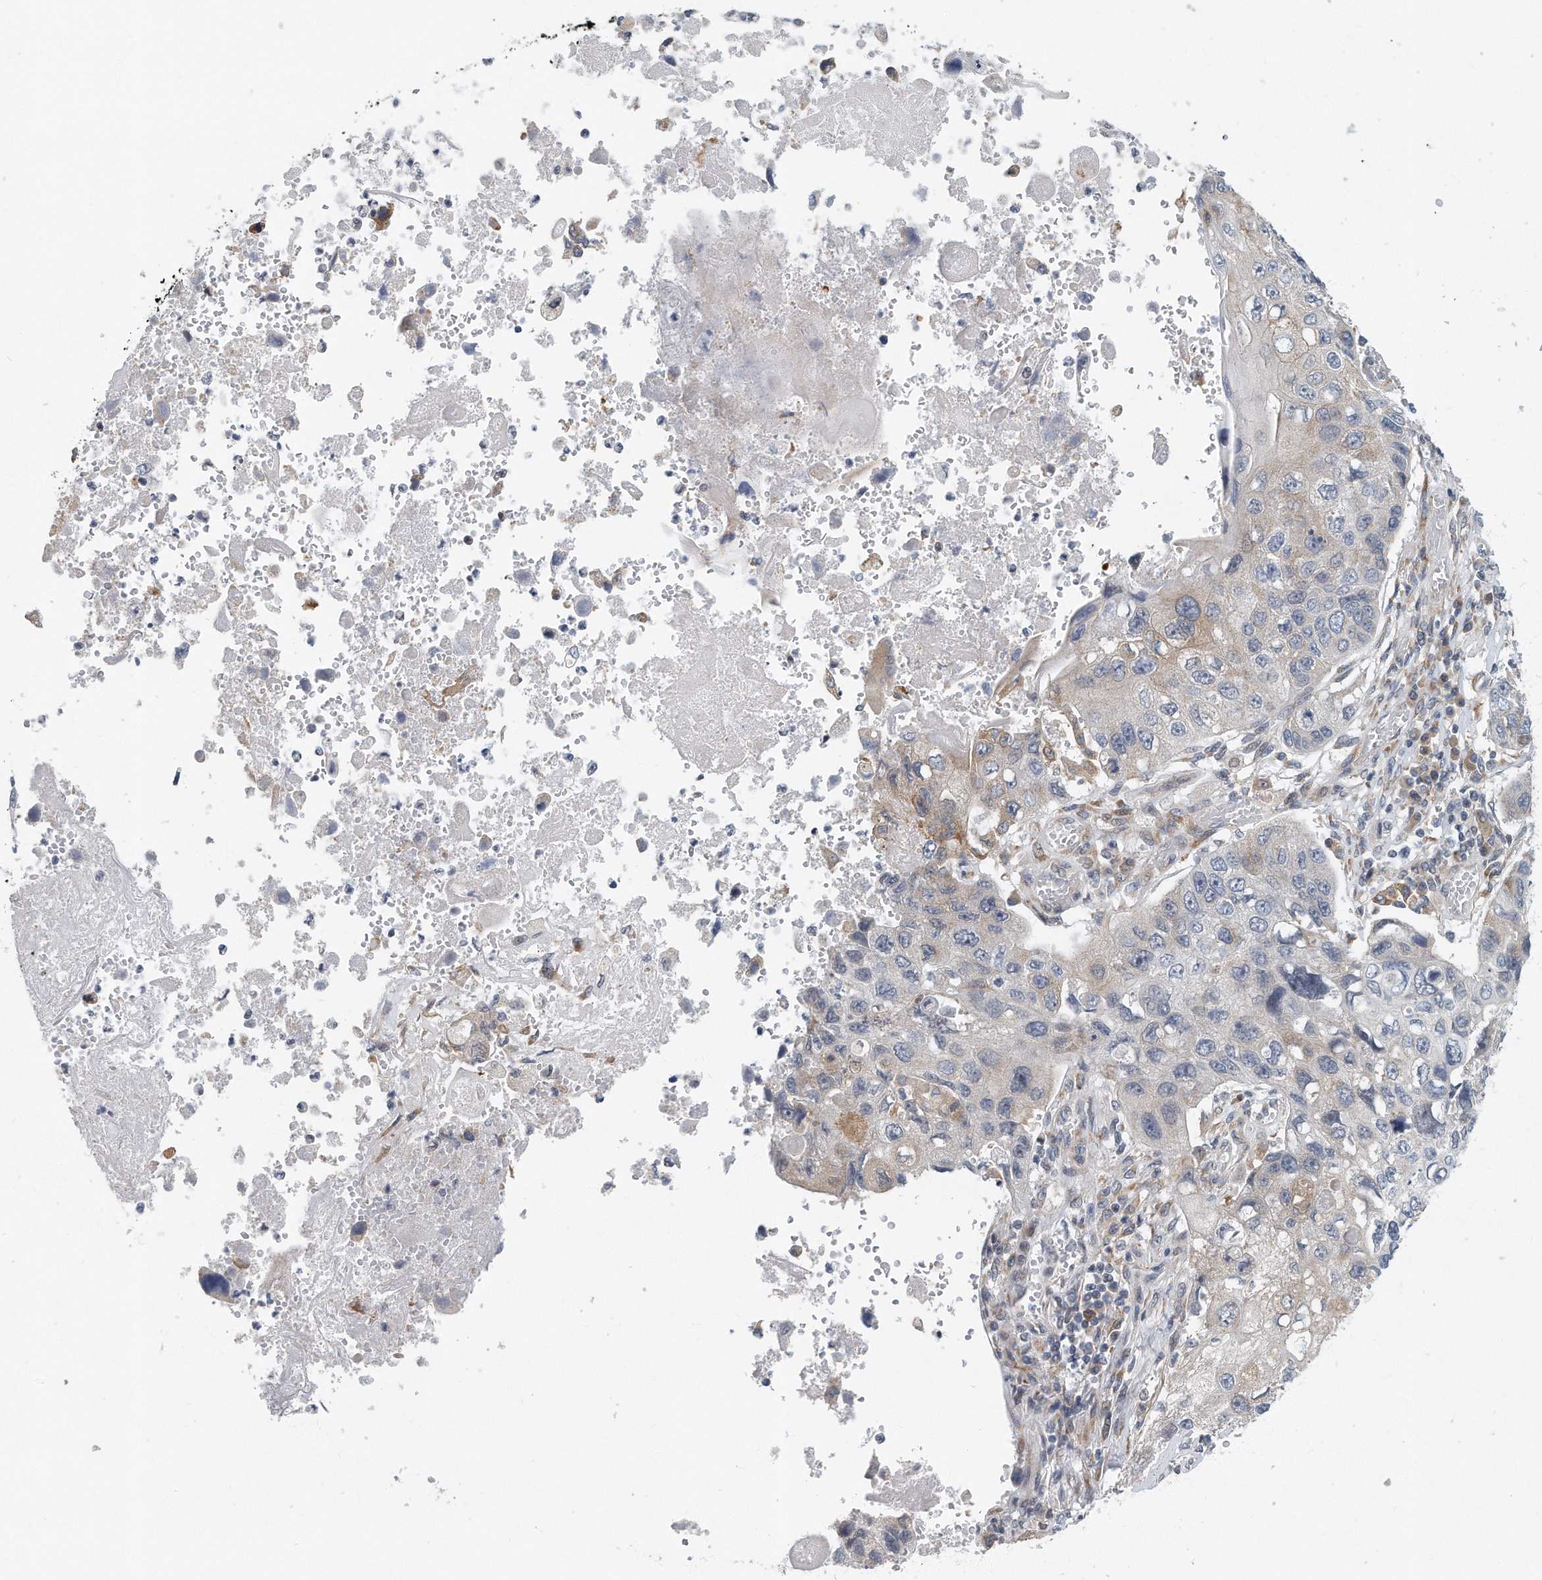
{"staining": {"intensity": "weak", "quantity": "<25%", "location": "cytoplasmic/membranous"}, "tissue": "lung cancer", "cell_type": "Tumor cells", "image_type": "cancer", "snomed": [{"axis": "morphology", "description": "Squamous cell carcinoma, NOS"}, {"axis": "topography", "description": "Lung"}], "caption": "Lung cancer (squamous cell carcinoma) was stained to show a protein in brown. There is no significant expression in tumor cells. The staining is performed using DAB (3,3'-diaminobenzidine) brown chromogen with nuclei counter-stained in using hematoxylin.", "gene": "VLDLR", "patient": {"sex": "male", "age": 61}}